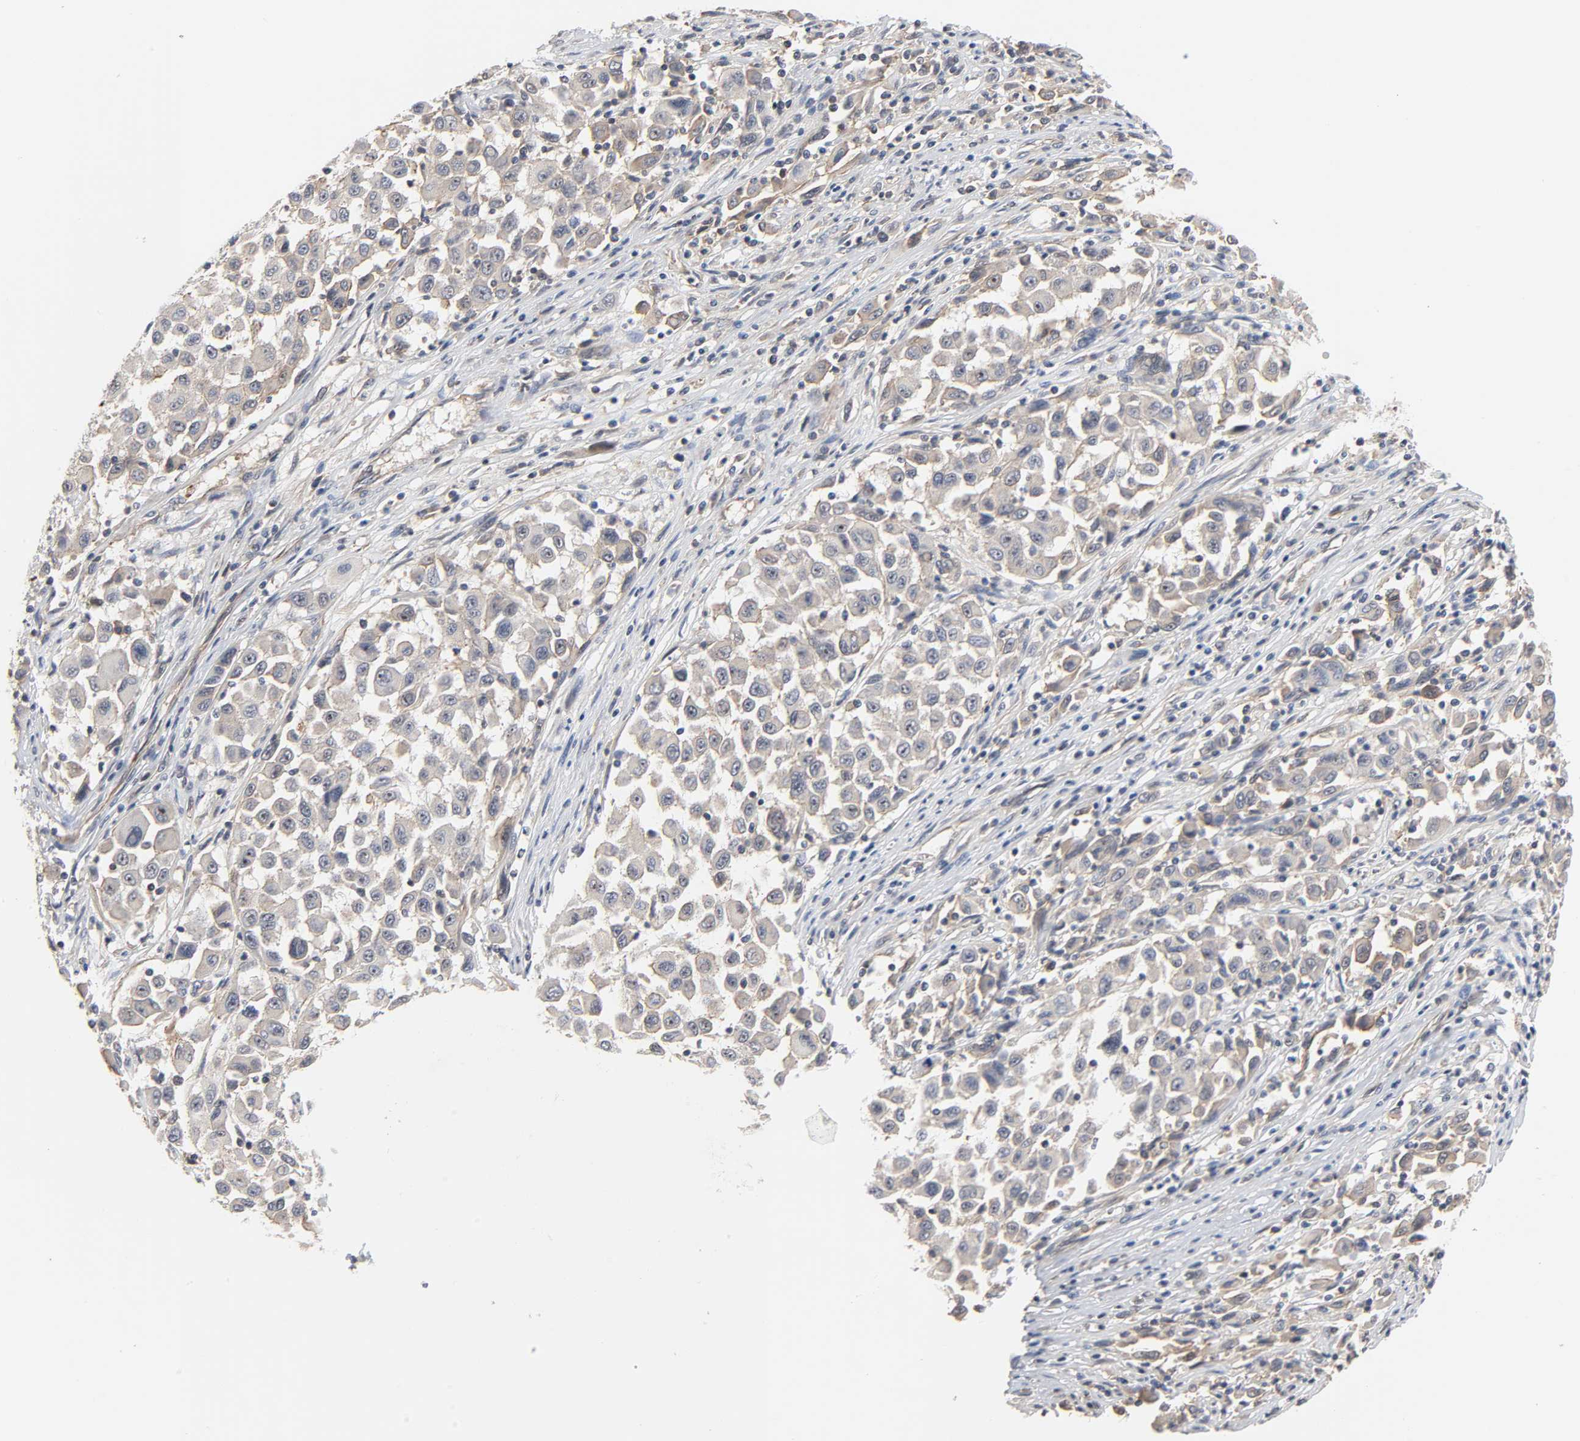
{"staining": {"intensity": "weak", "quantity": ">75%", "location": "cytoplasmic/membranous,nuclear"}, "tissue": "melanoma", "cell_type": "Tumor cells", "image_type": "cancer", "snomed": [{"axis": "morphology", "description": "Malignant melanoma, Metastatic site"}, {"axis": "topography", "description": "Lymph node"}], "caption": "Melanoma was stained to show a protein in brown. There is low levels of weak cytoplasmic/membranous and nuclear staining in about >75% of tumor cells.", "gene": "DDX10", "patient": {"sex": "male", "age": 61}}